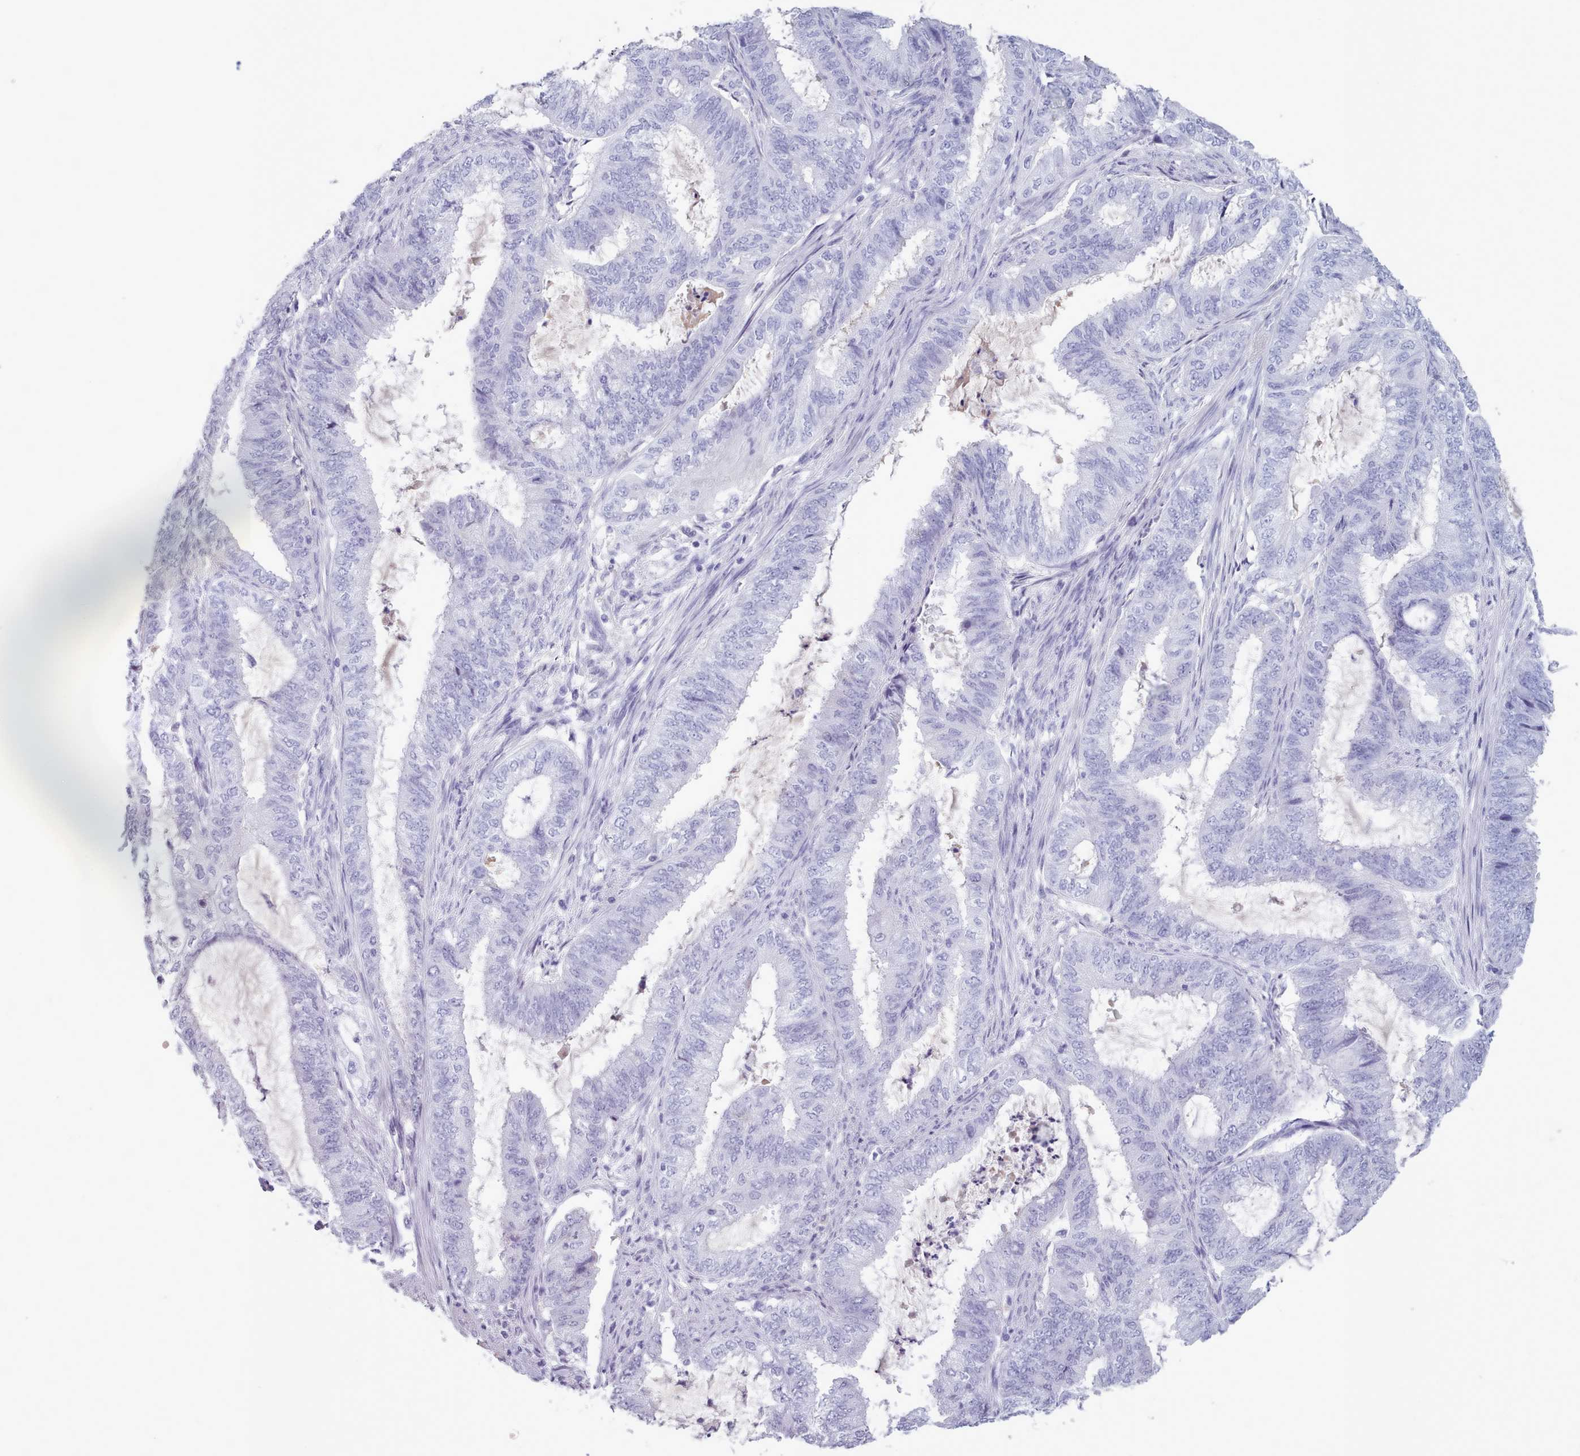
{"staining": {"intensity": "negative", "quantity": "none", "location": "none"}, "tissue": "endometrial cancer", "cell_type": "Tumor cells", "image_type": "cancer", "snomed": [{"axis": "morphology", "description": "Adenocarcinoma, NOS"}, {"axis": "topography", "description": "Endometrium"}], "caption": "Immunohistochemistry (IHC) of endometrial cancer (adenocarcinoma) shows no staining in tumor cells.", "gene": "ZNF43", "patient": {"sex": "female", "age": 51}}